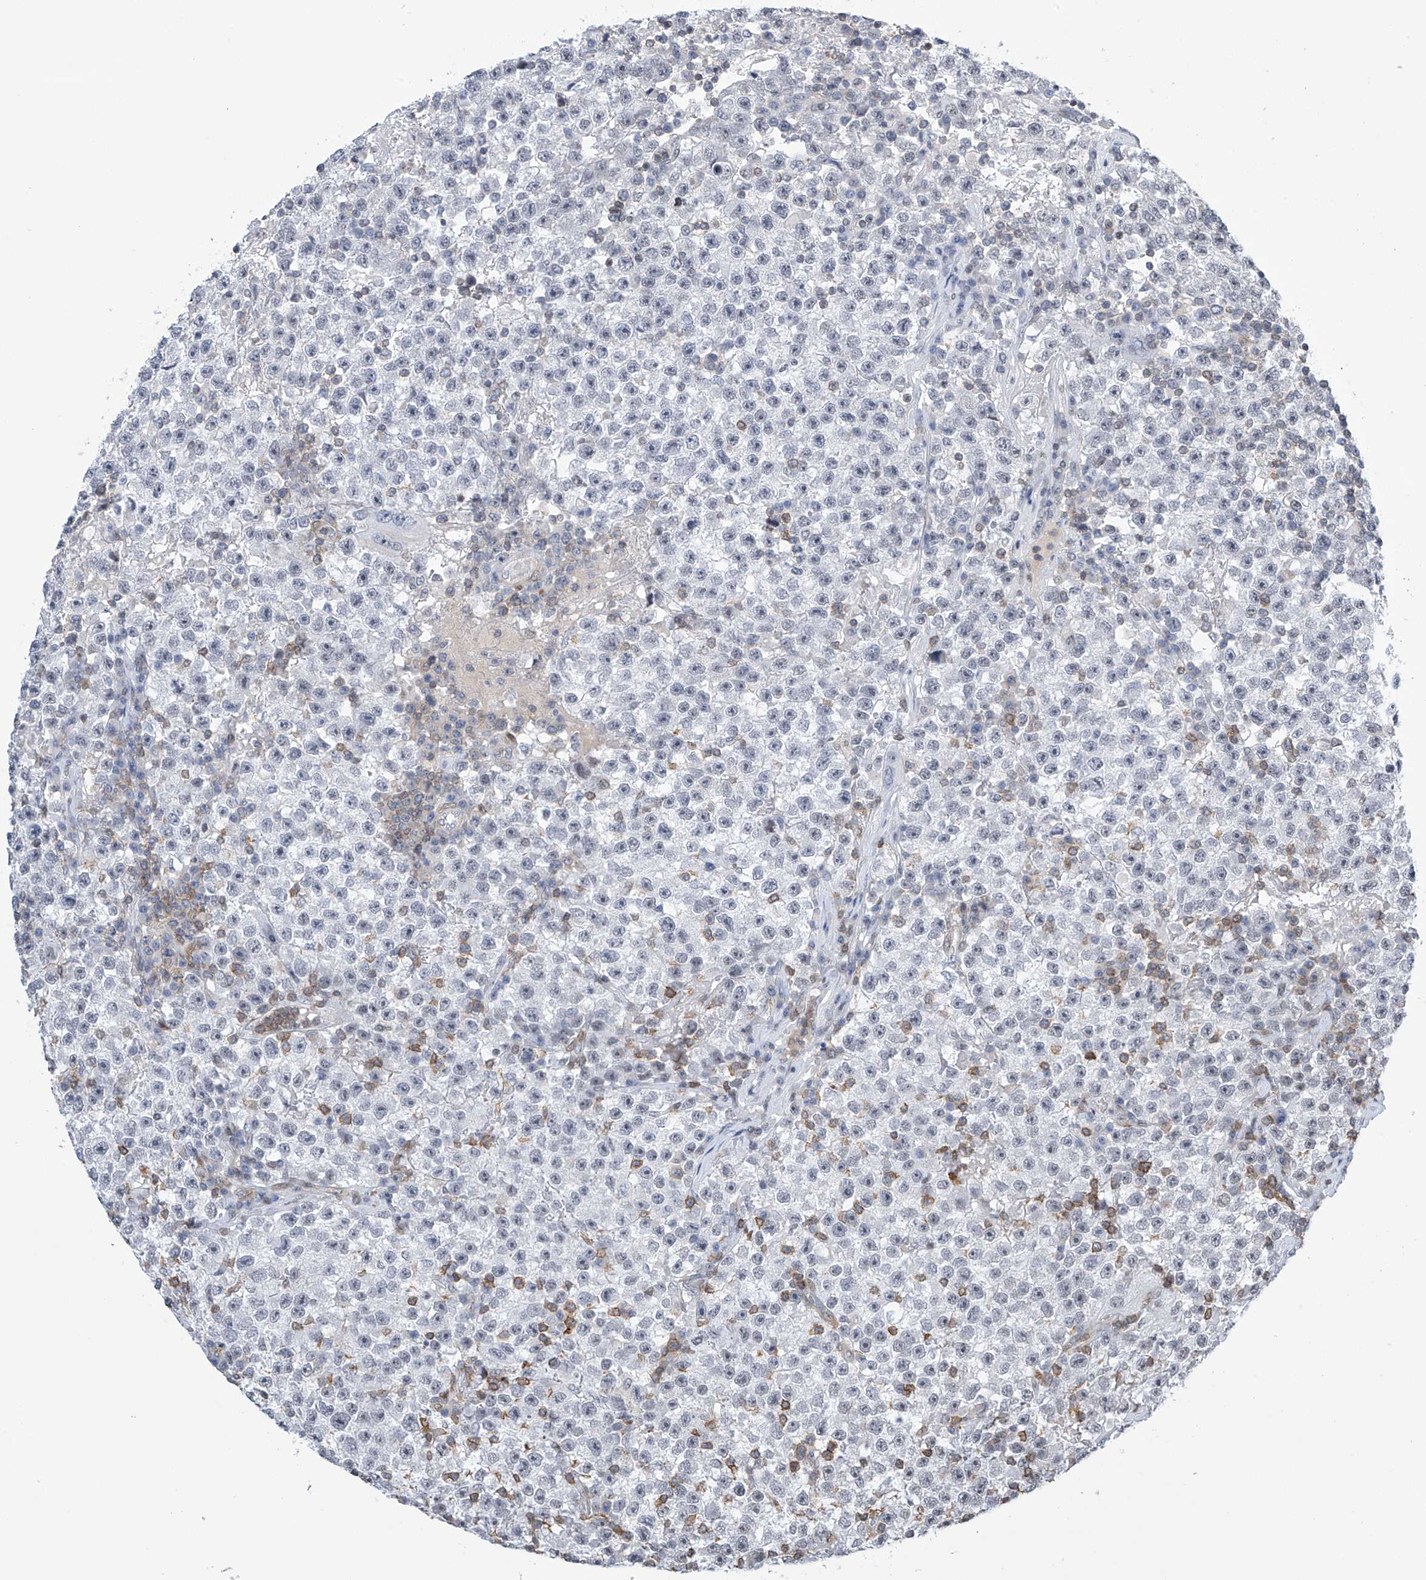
{"staining": {"intensity": "negative", "quantity": "none", "location": "none"}, "tissue": "testis cancer", "cell_type": "Tumor cells", "image_type": "cancer", "snomed": [{"axis": "morphology", "description": "Seminoma, NOS"}, {"axis": "topography", "description": "Testis"}], "caption": "The histopathology image displays no staining of tumor cells in testis seminoma.", "gene": "MSL3", "patient": {"sex": "male", "age": 22}}